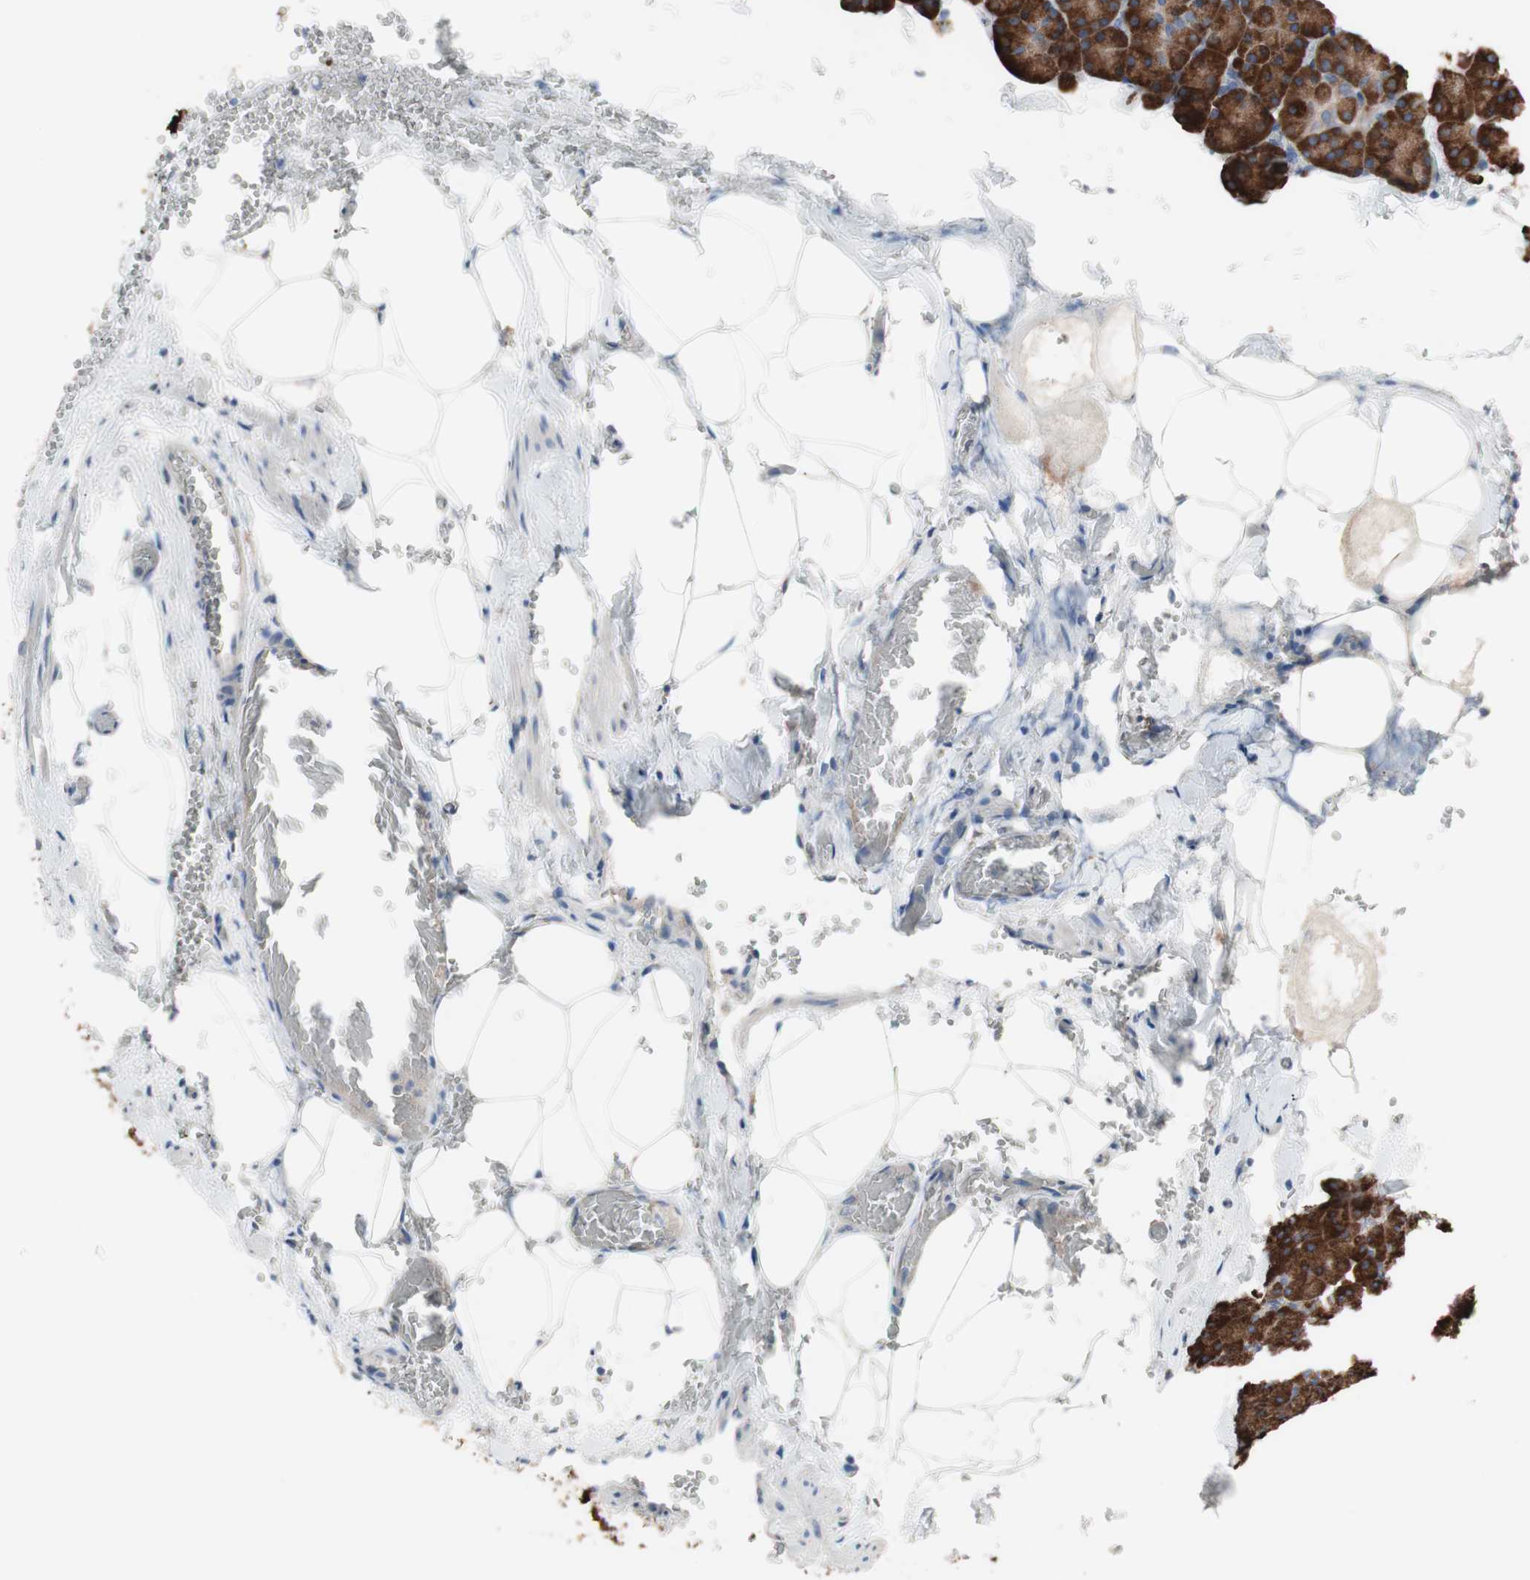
{"staining": {"intensity": "strong", "quantity": ">75%", "location": "cytoplasmic/membranous"}, "tissue": "pancreas", "cell_type": "Exocrine glandular cells", "image_type": "normal", "snomed": [{"axis": "morphology", "description": "Normal tissue, NOS"}, {"axis": "topography", "description": "Pancreas"}], "caption": "A brown stain labels strong cytoplasmic/membranous positivity of a protein in exocrine glandular cells of benign human pancreas.", "gene": "SLC27A4", "patient": {"sex": "female", "age": 35}}